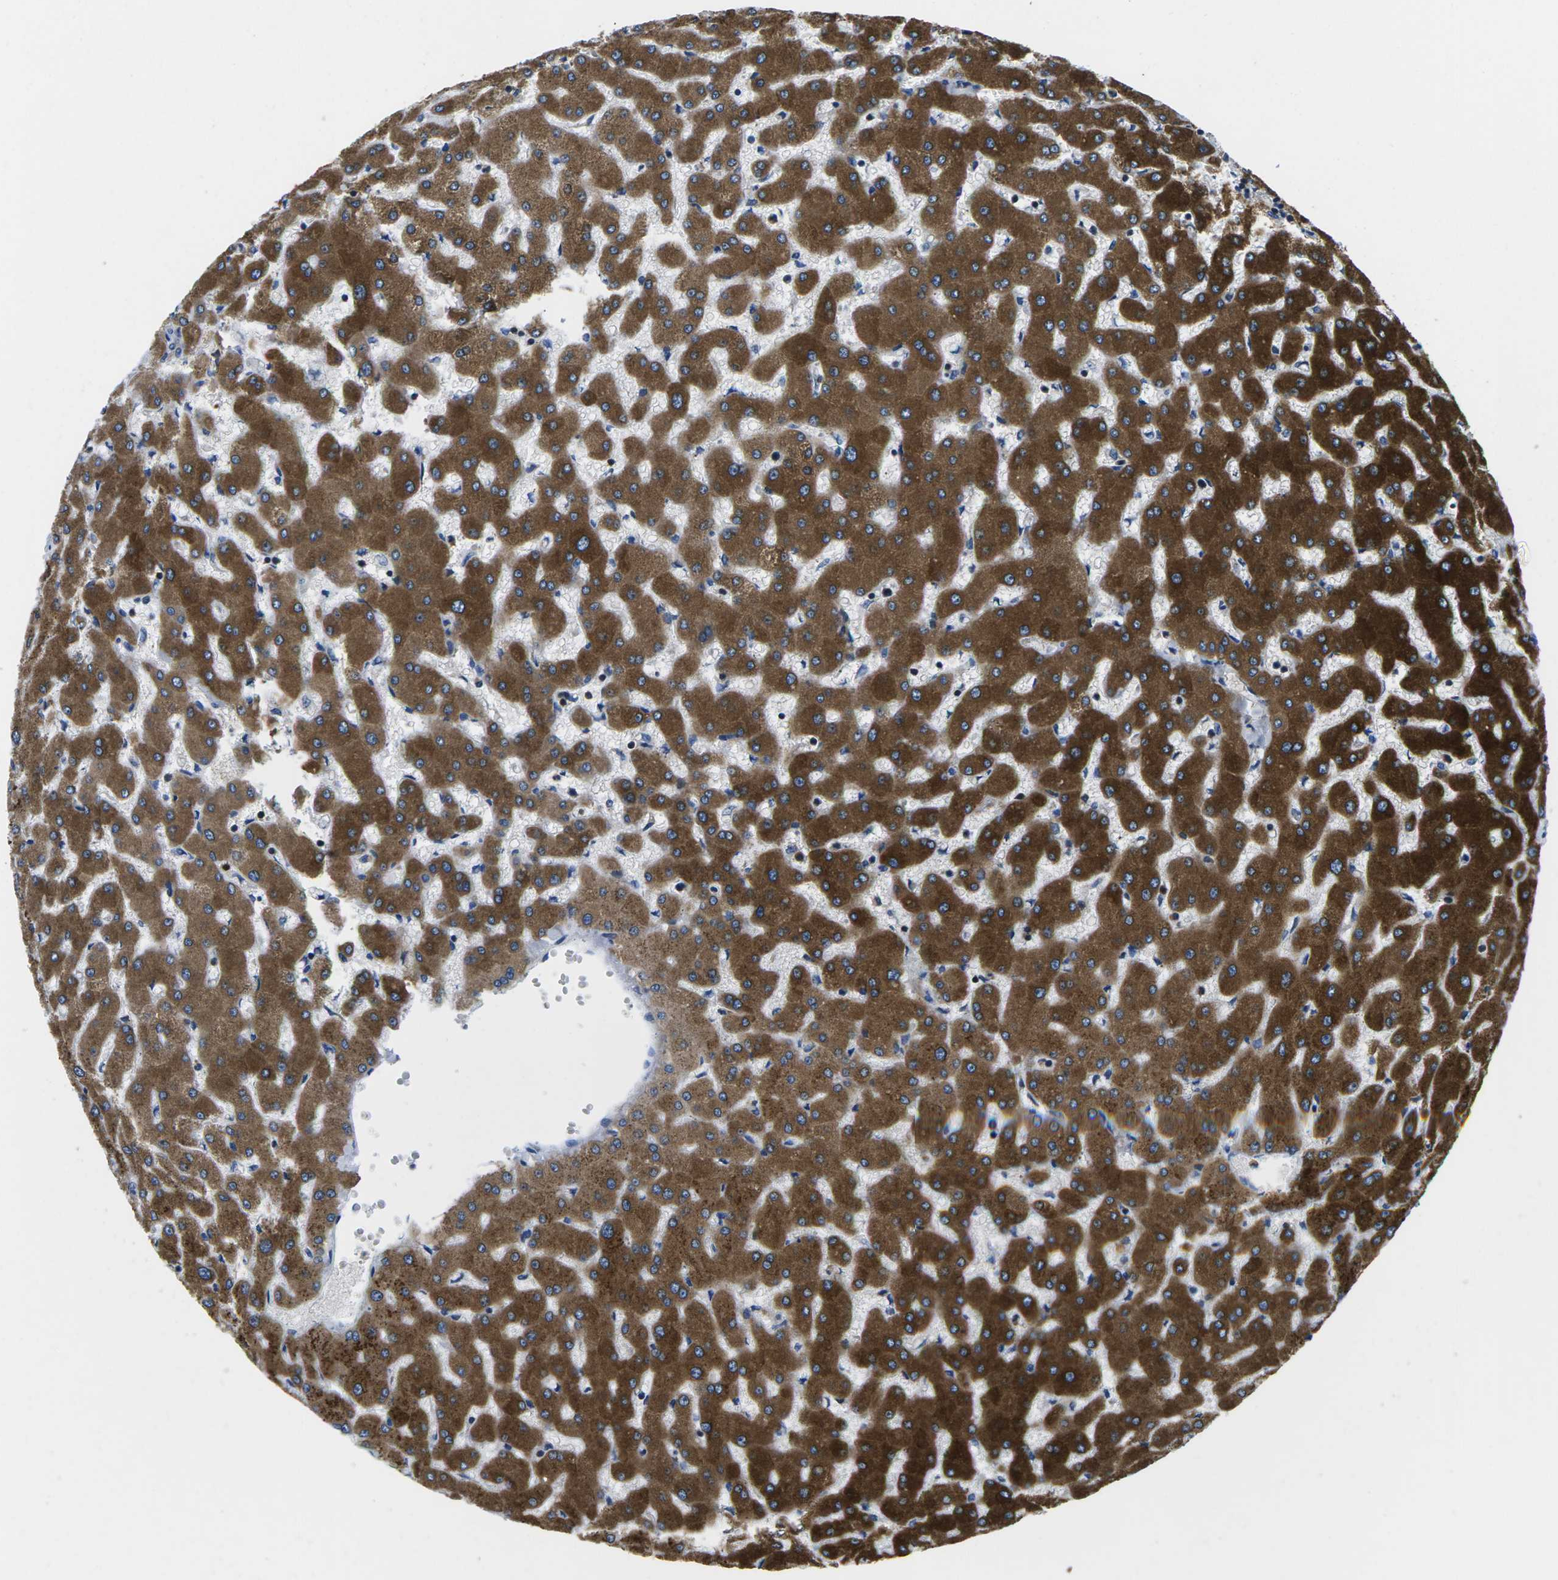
{"staining": {"intensity": "negative", "quantity": "none", "location": "none"}, "tissue": "liver", "cell_type": "Cholangiocytes", "image_type": "normal", "snomed": [{"axis": "morphology", "description": "Normal tissue, NOS"}, {"axis": "topography", "description": "Liver"}], "caption": "Cholangiocytes show no significant positivity in normal liver. Nuclei are stained in blue.", "gene": "PLCE1", "patient": {"sex": "female", "age": 63}}